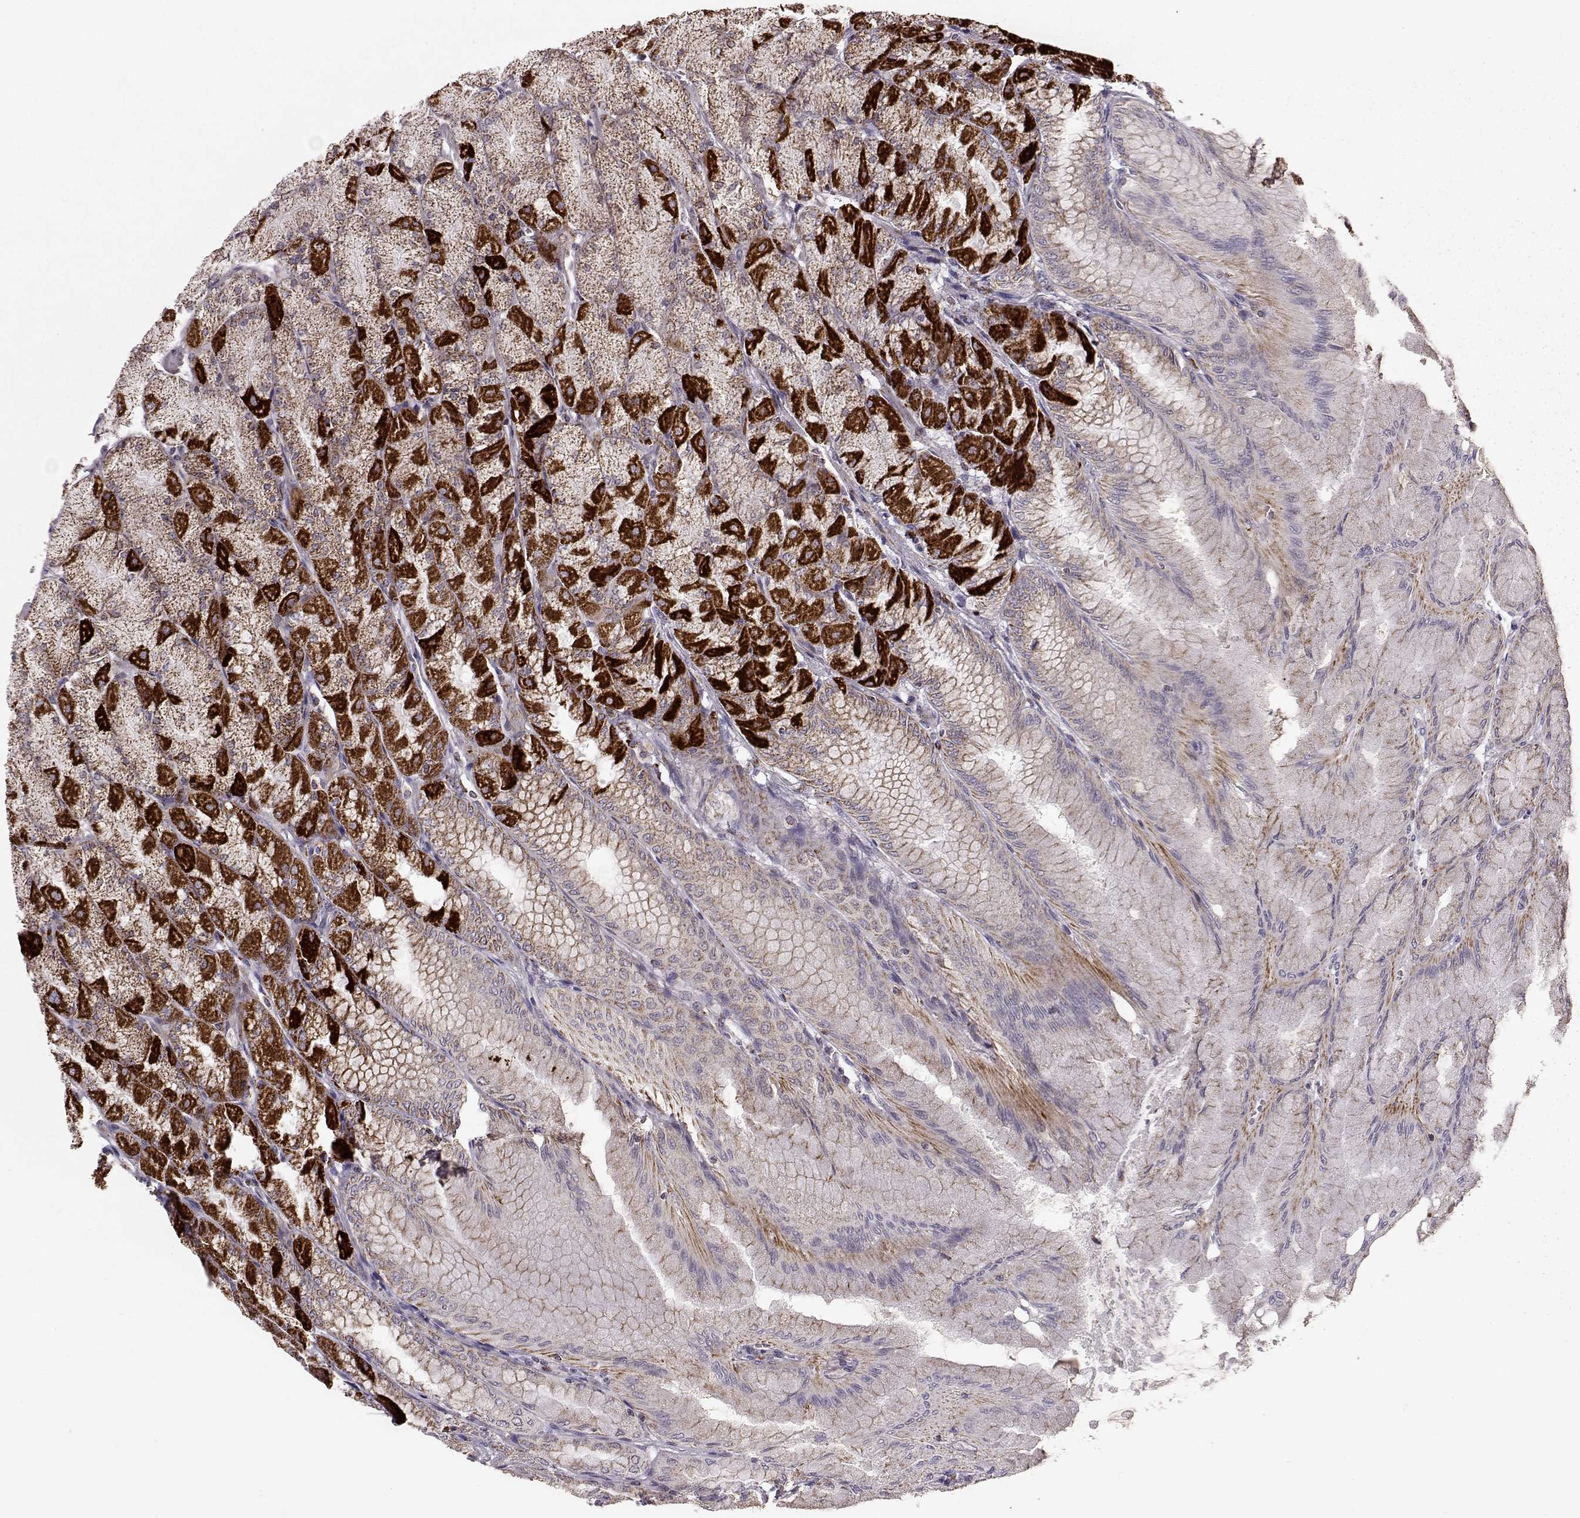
{"staining": {"intensity": "strong", "quantity": "25%-75%", "location": "cytoplasmic/membranous"}, "tissue": "stomach", "cell_type": "Glandular cells", "image_type": "normal", "snomed": [{"axis": "morphology", "description": "Normal tissue, NOS"}, {"axis": "topography", "description": "Stomach, upper"}], "caption": "Immunohistochemical staining of benign stomach reveals strong cytoplasmic/membranous protein staining in about 25%-75% of glandular cells.", "gene": "ATP5MF", "patient": {"sex": "male", "age": 60}}